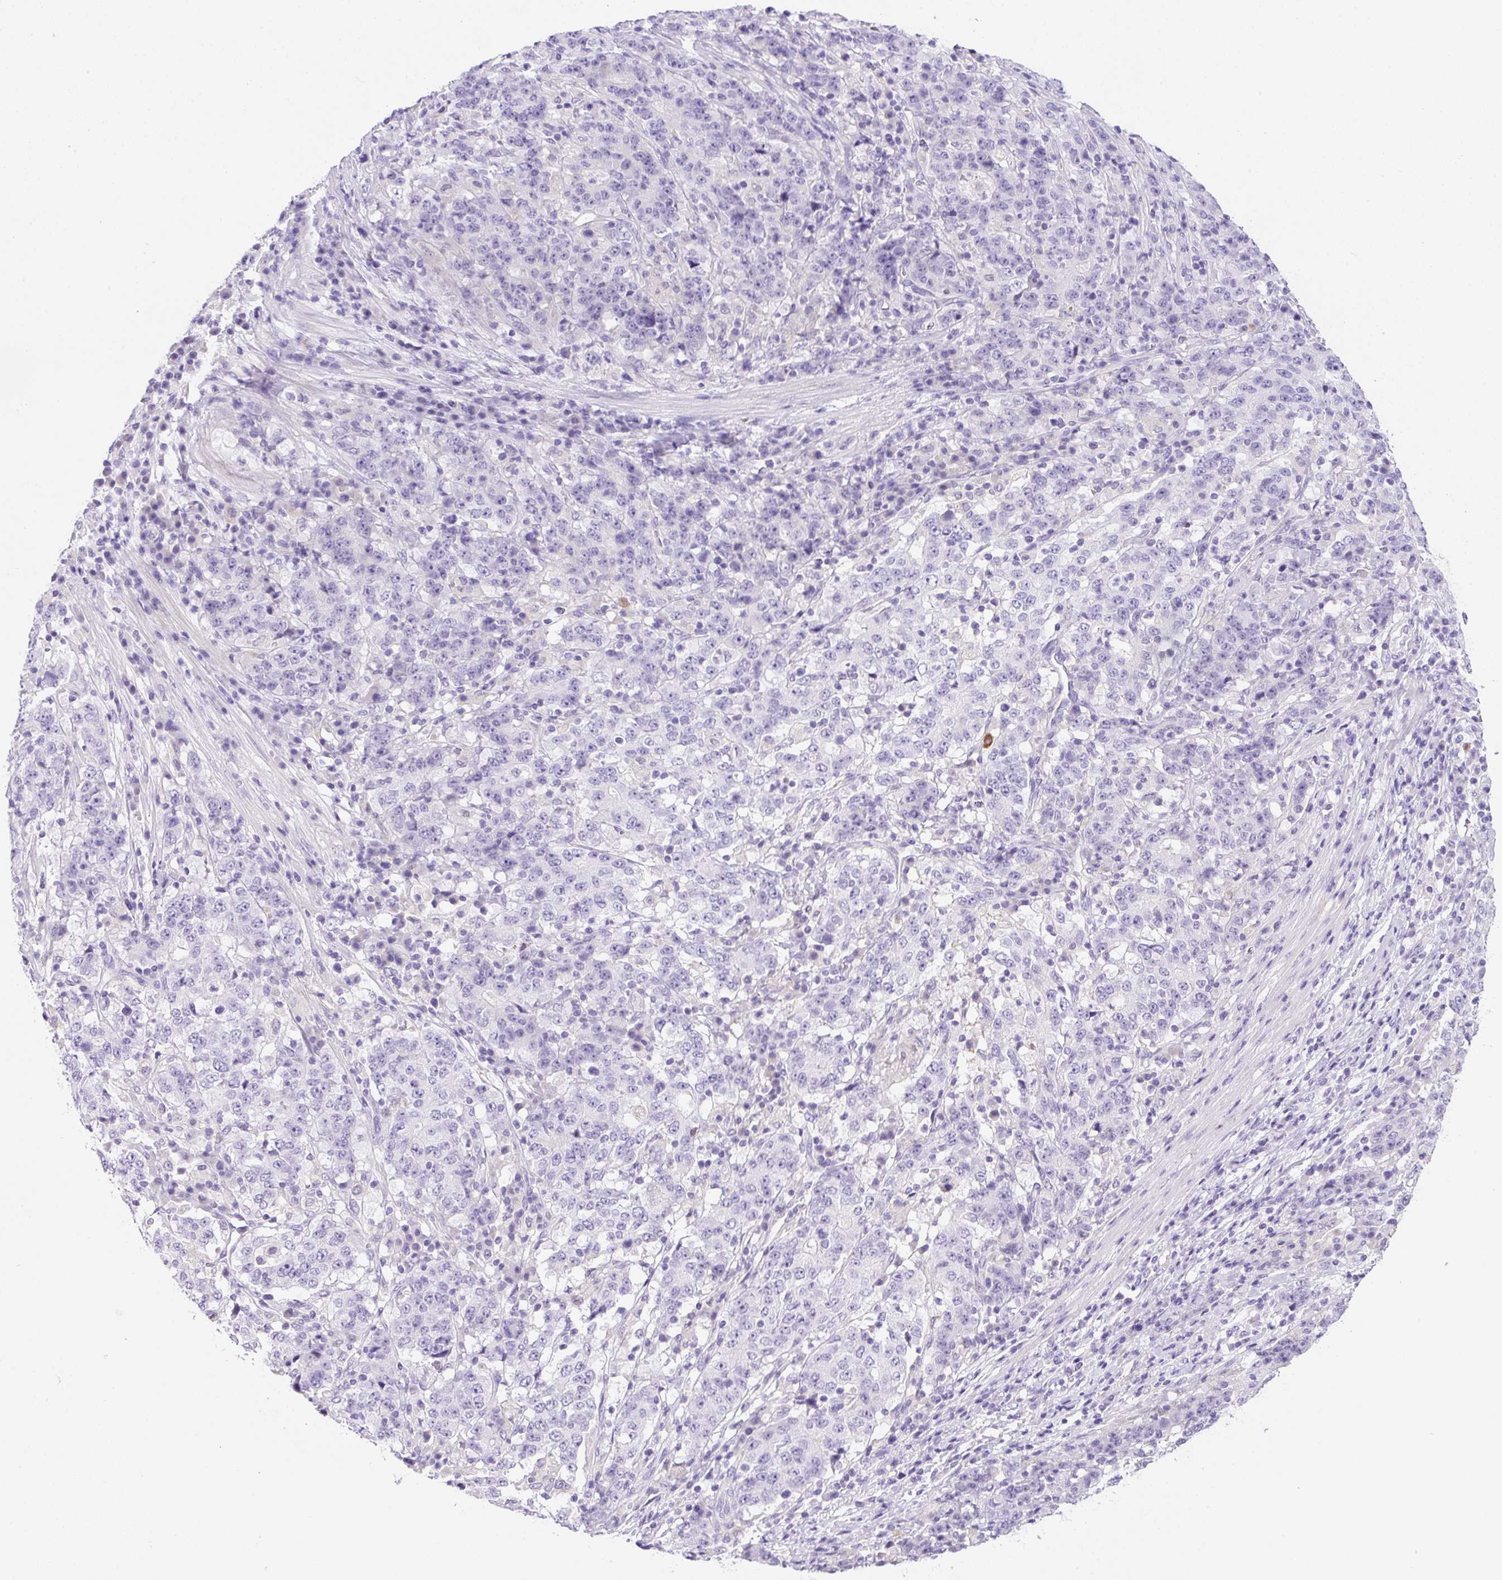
{"staining": {"intensity": "negative", "quantity": "none", "location": "none"}, "tissue": "stomach cancer", "cell_type": "Tumor cells", "image_type": "cancer", "snomed": [{"axis": "morphology", "description": "Adenocarcinoma, NOS"}, {"axis": "topography", "description": "Stomach"}], "caption": "Immunohistochemistry of human stomach cancer (adenocarcinoma) shows no staining in tumor cells.", "gene": "NDST3", "patient": {"sex": "male", "age": 59}}